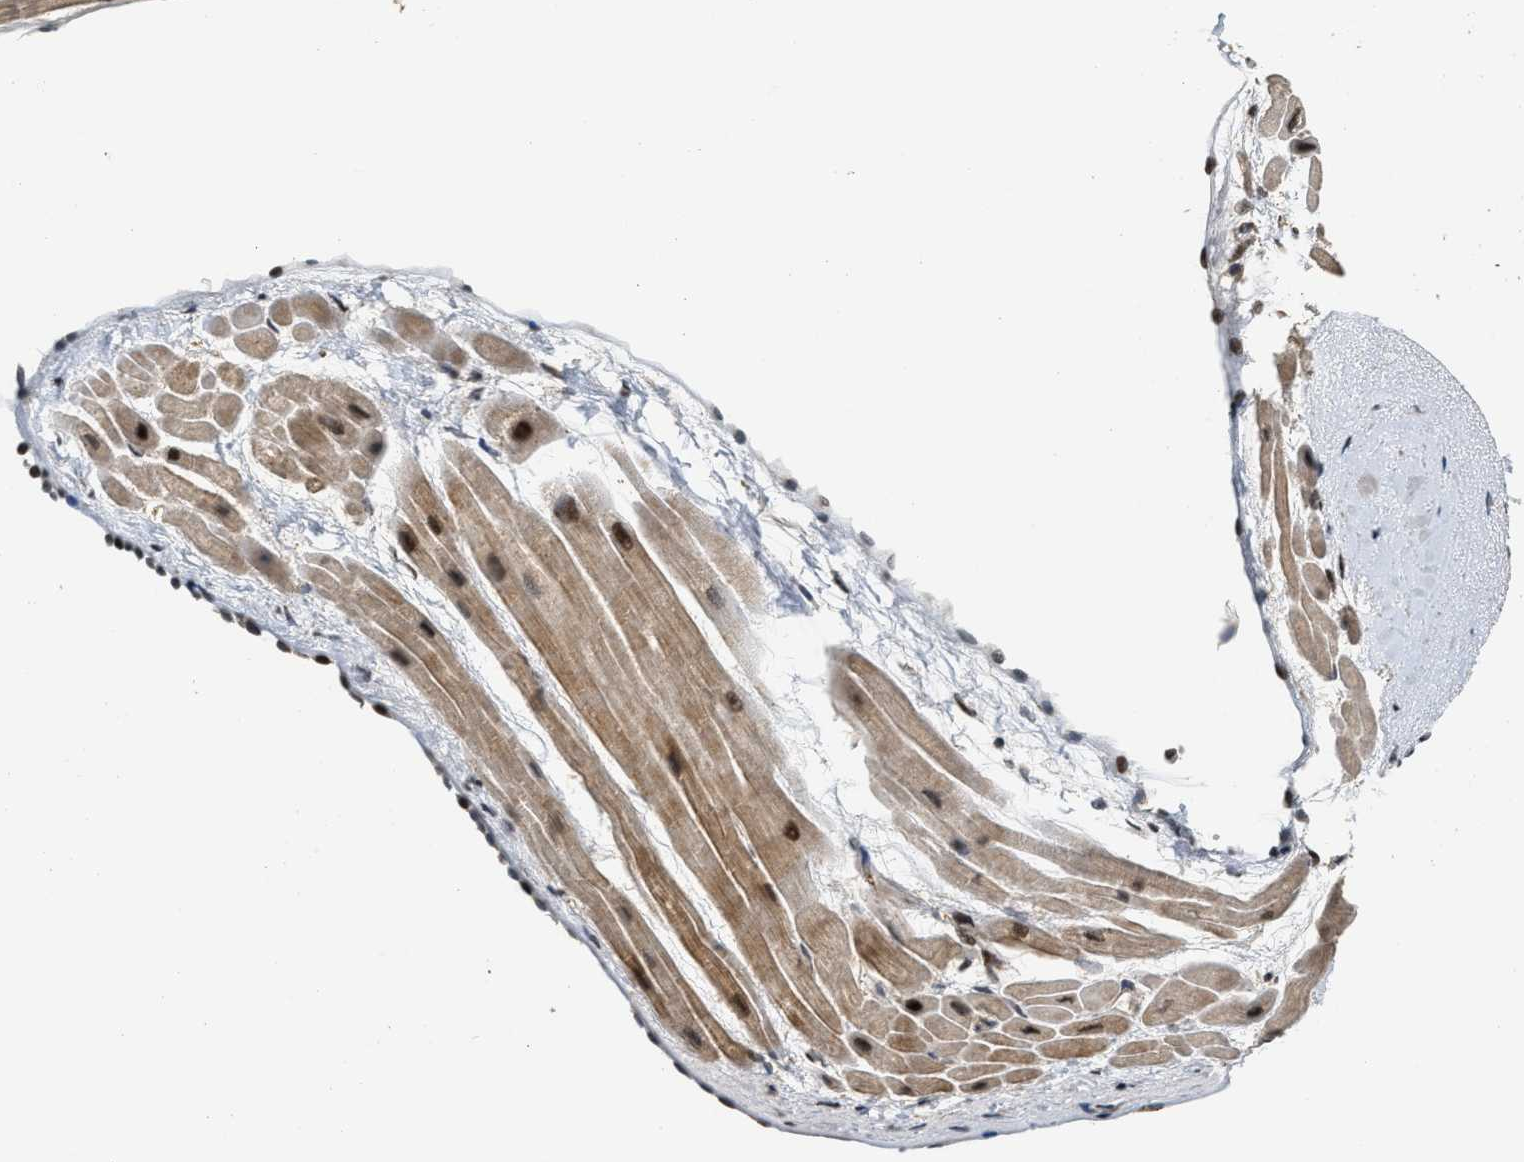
{"staining": {"intensity": "moderate", "quantity": ">75%", "location": "cytoplasmic/membranous,nuclear"}, "tissue": "heart muscle", "cell_type": "Cardiomyocytes", "image_type": "normal", "snomed": [{"axis": "morphology", "description": "Normal tissue, NOS"}, {"axis": "topography", "description": "Heart"}], "caption": "The histopathology image displays a brown stain indicating the presence of a protein in the cytoplasmic/membranous,nuclear of cardiomyocytes in heart muscle. (IHC, brightfield microscopy, high magnification).", "gene": "SERTAD2", "patient": {"sex": "male", "age": 45}}